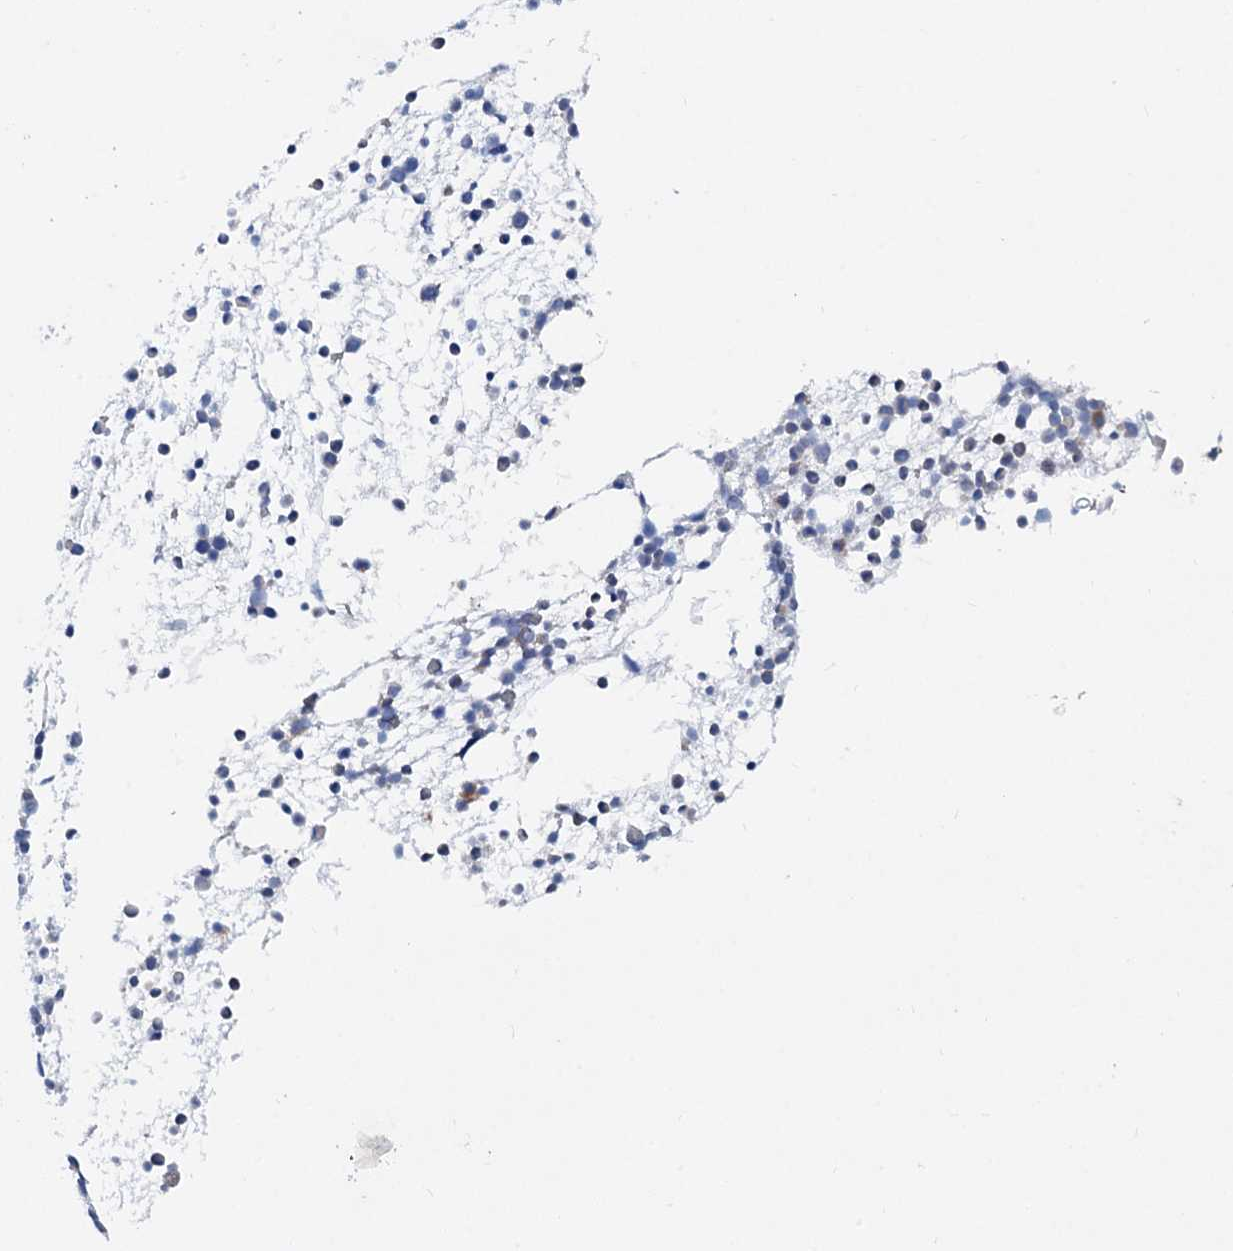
{"staining": {"intensity": "negative", "quantity": "none", "location": "none"}, "tissue": "bone marrow", "cell_type": "Hematopoietic cells", "image_type": "normal", "snomed": [{"axis": "morphology", "description": "Normal tissue, NOS"}, {"axis": "topography", "description": "Bone marrow"}], "caption": "Normal bone marrow was stained to show a protein in brown. There is no significant staining in hematopoietic cells. Nuclei are stained in blue.", "gene": "TRIM55", "patient": {"sex": "male", "age": 54}}